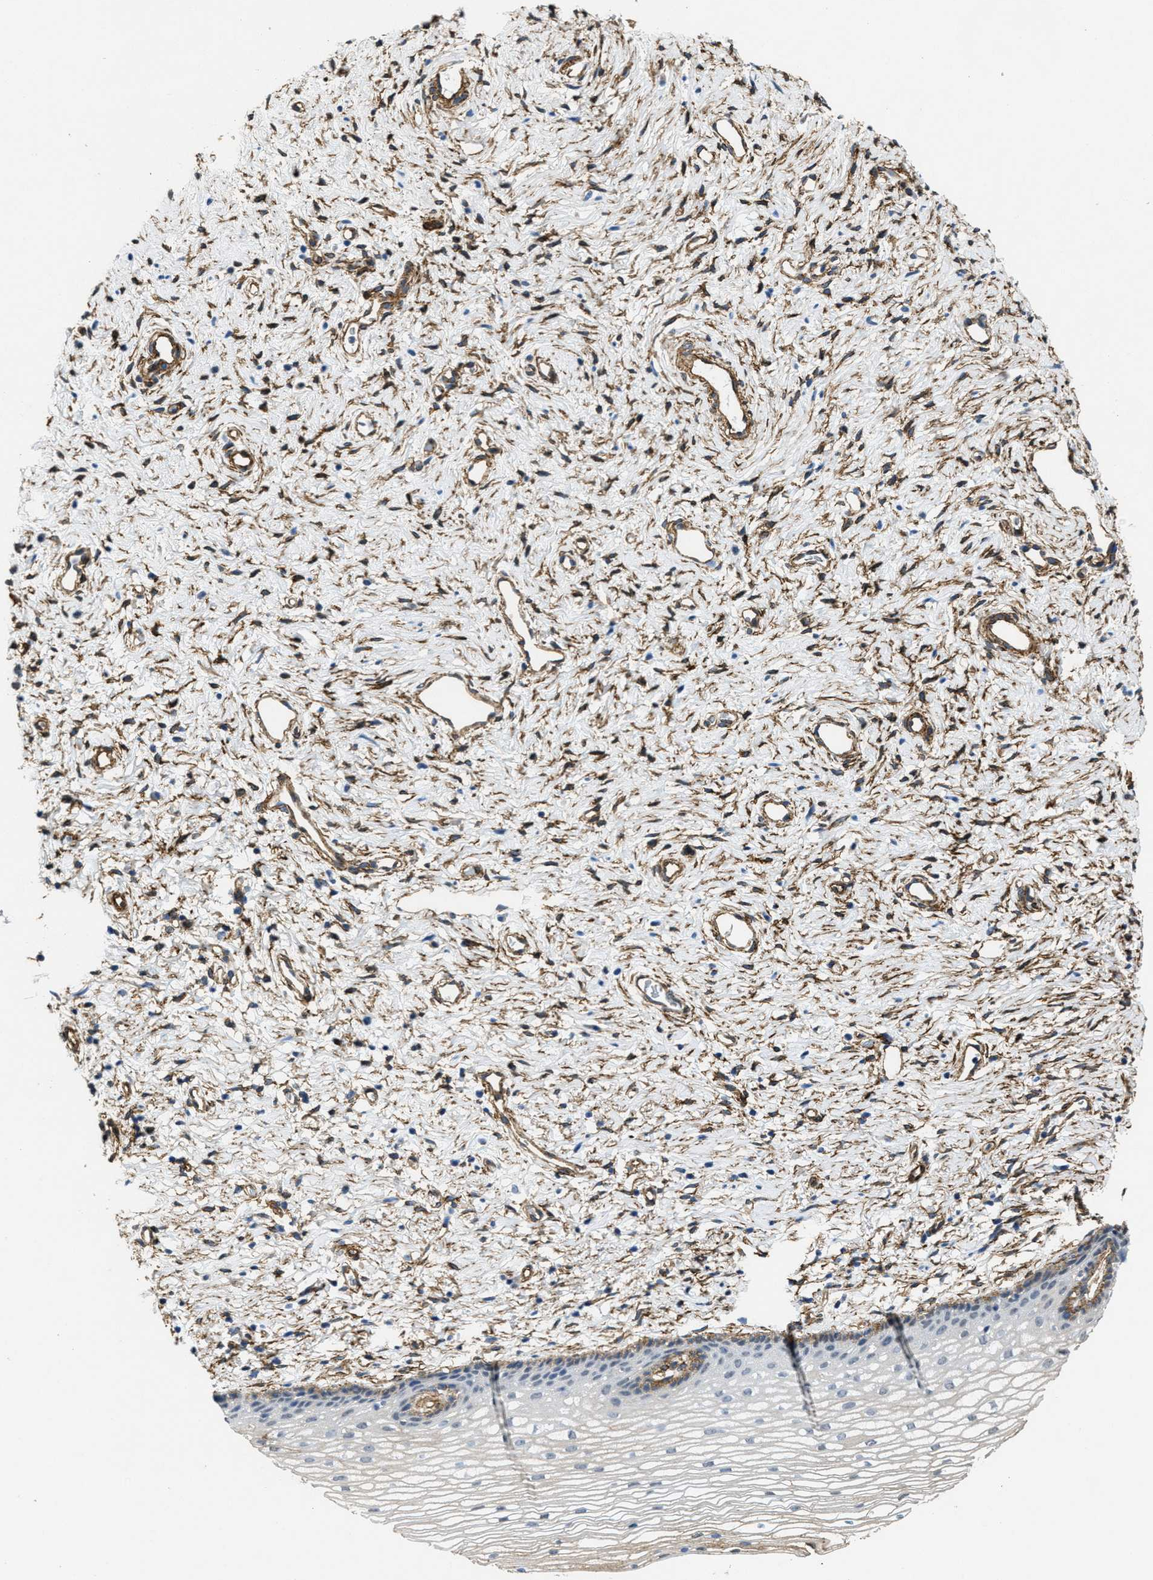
{"staining": {"intensity": "weak", "quantity": "<25%", "location": "cytoplasmic/membranous"}, "tissue": "cervix", "cell_type": "Glandular cells", "image_type": "normal", "snomed": [{"axis": "morphology", "description": "Normal tissue, NOS"}, {"axis": "topography", "description": "Cervix"}], "caption": "High power microscopy micrograph of an immunohistochemistry photomicrograph of normal cervix, revealing no significant staining in glandular cells. (DAB immunohistochemistry (IHC) visualized using brightfield microscopy, high magnification).", "gene": "NAB1", "patient": {"sex": "female", "age": 77}}